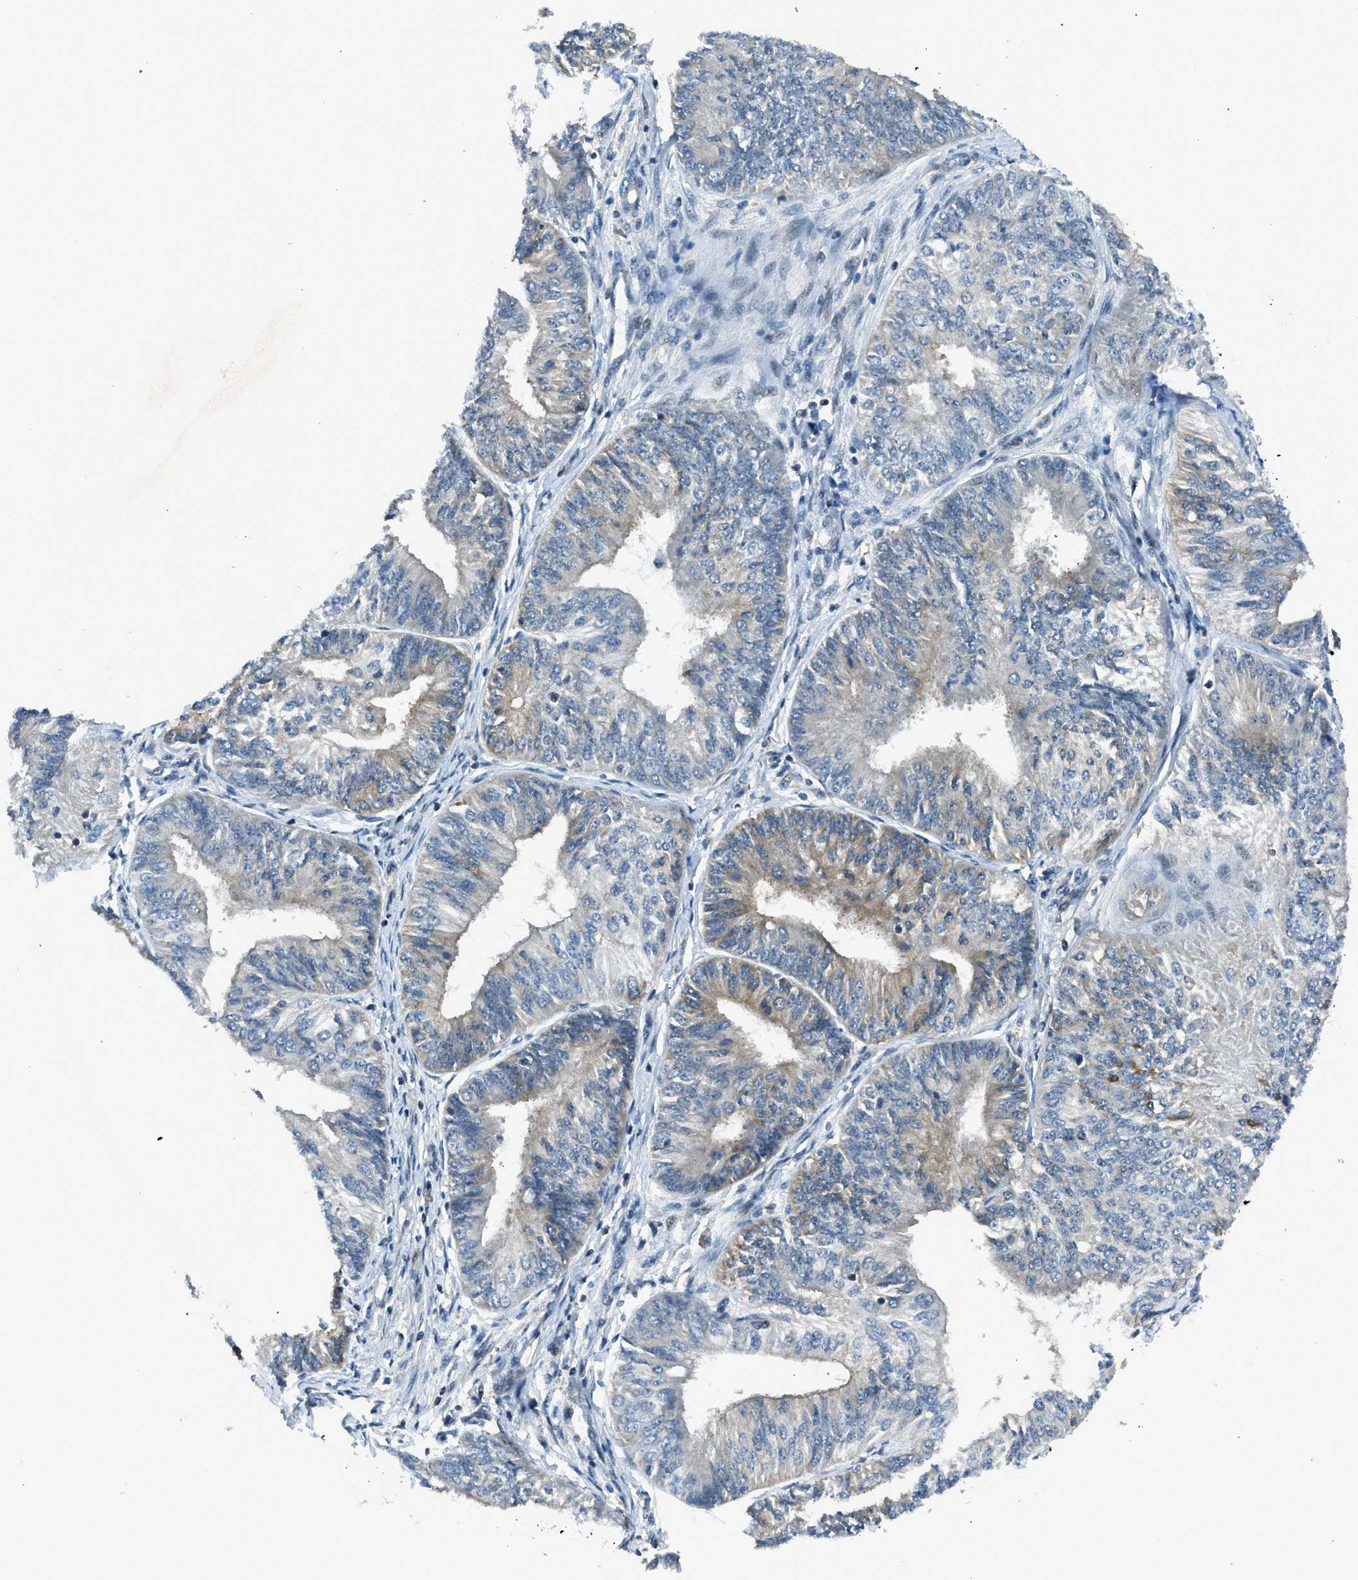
{"staining": {"intensity": "moderate", "quantity": "<25%", "location": "cytoplasmic/membranous"}, "tissue": "endometrial cancer", "cell_type": "Tumor cells", "image_type": "cancer", "snomed": [{"axis": "morphology", "description": "Adenocarcinoma, NOS"}, {"axis": "topography", "description": "Endometrium"}], "caption": "IHC image of neoplastic tissue: human endometrial adenocarcinoma stained using immunohistochemistry exhibits low levels of moderate protein expression localized specifically in the cytoplasmic/membranous of tumor cells, appearing as a cytoplasmic/membranous brown color.", "gene": "LMLN", "patient": {"sex": "female", "age": 58}}